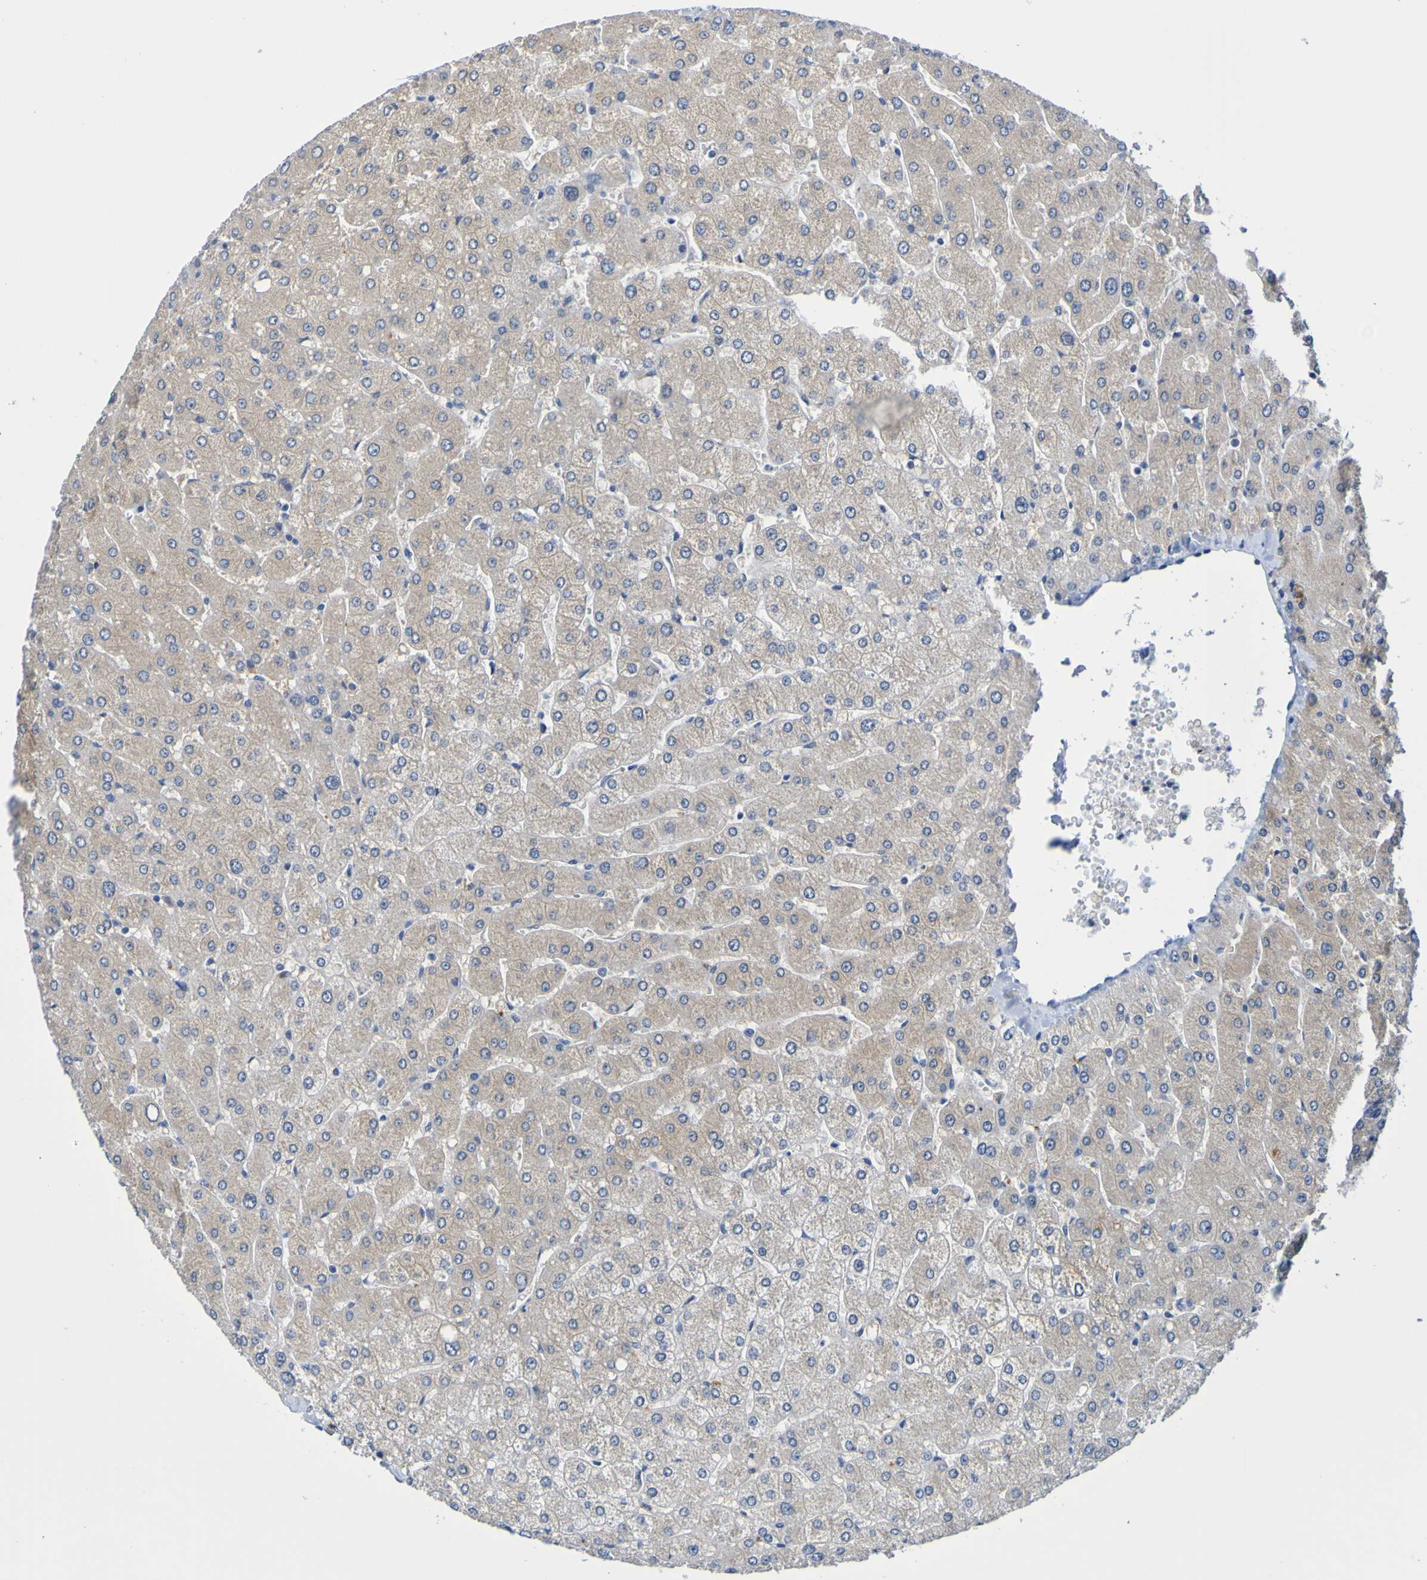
{"staining": {"intensity": "negative", "quantity": "none", "location": "none"}, "tissue": "liver", "cell_type": "Cholangiocytes", "image_type": "normal", "snomed": [{"axis": "morphology", "description": "Normal tissue, NOS"}, {"axis": "topography", "description": "Liver"}], "caption": "Cholangiocytes show no significant positivity in normal liver. (Immunohistochemistry, brightfield microscopy, high magnification).", "gene": "VMA21", "patient": {"sex": "male", "age": 55}}